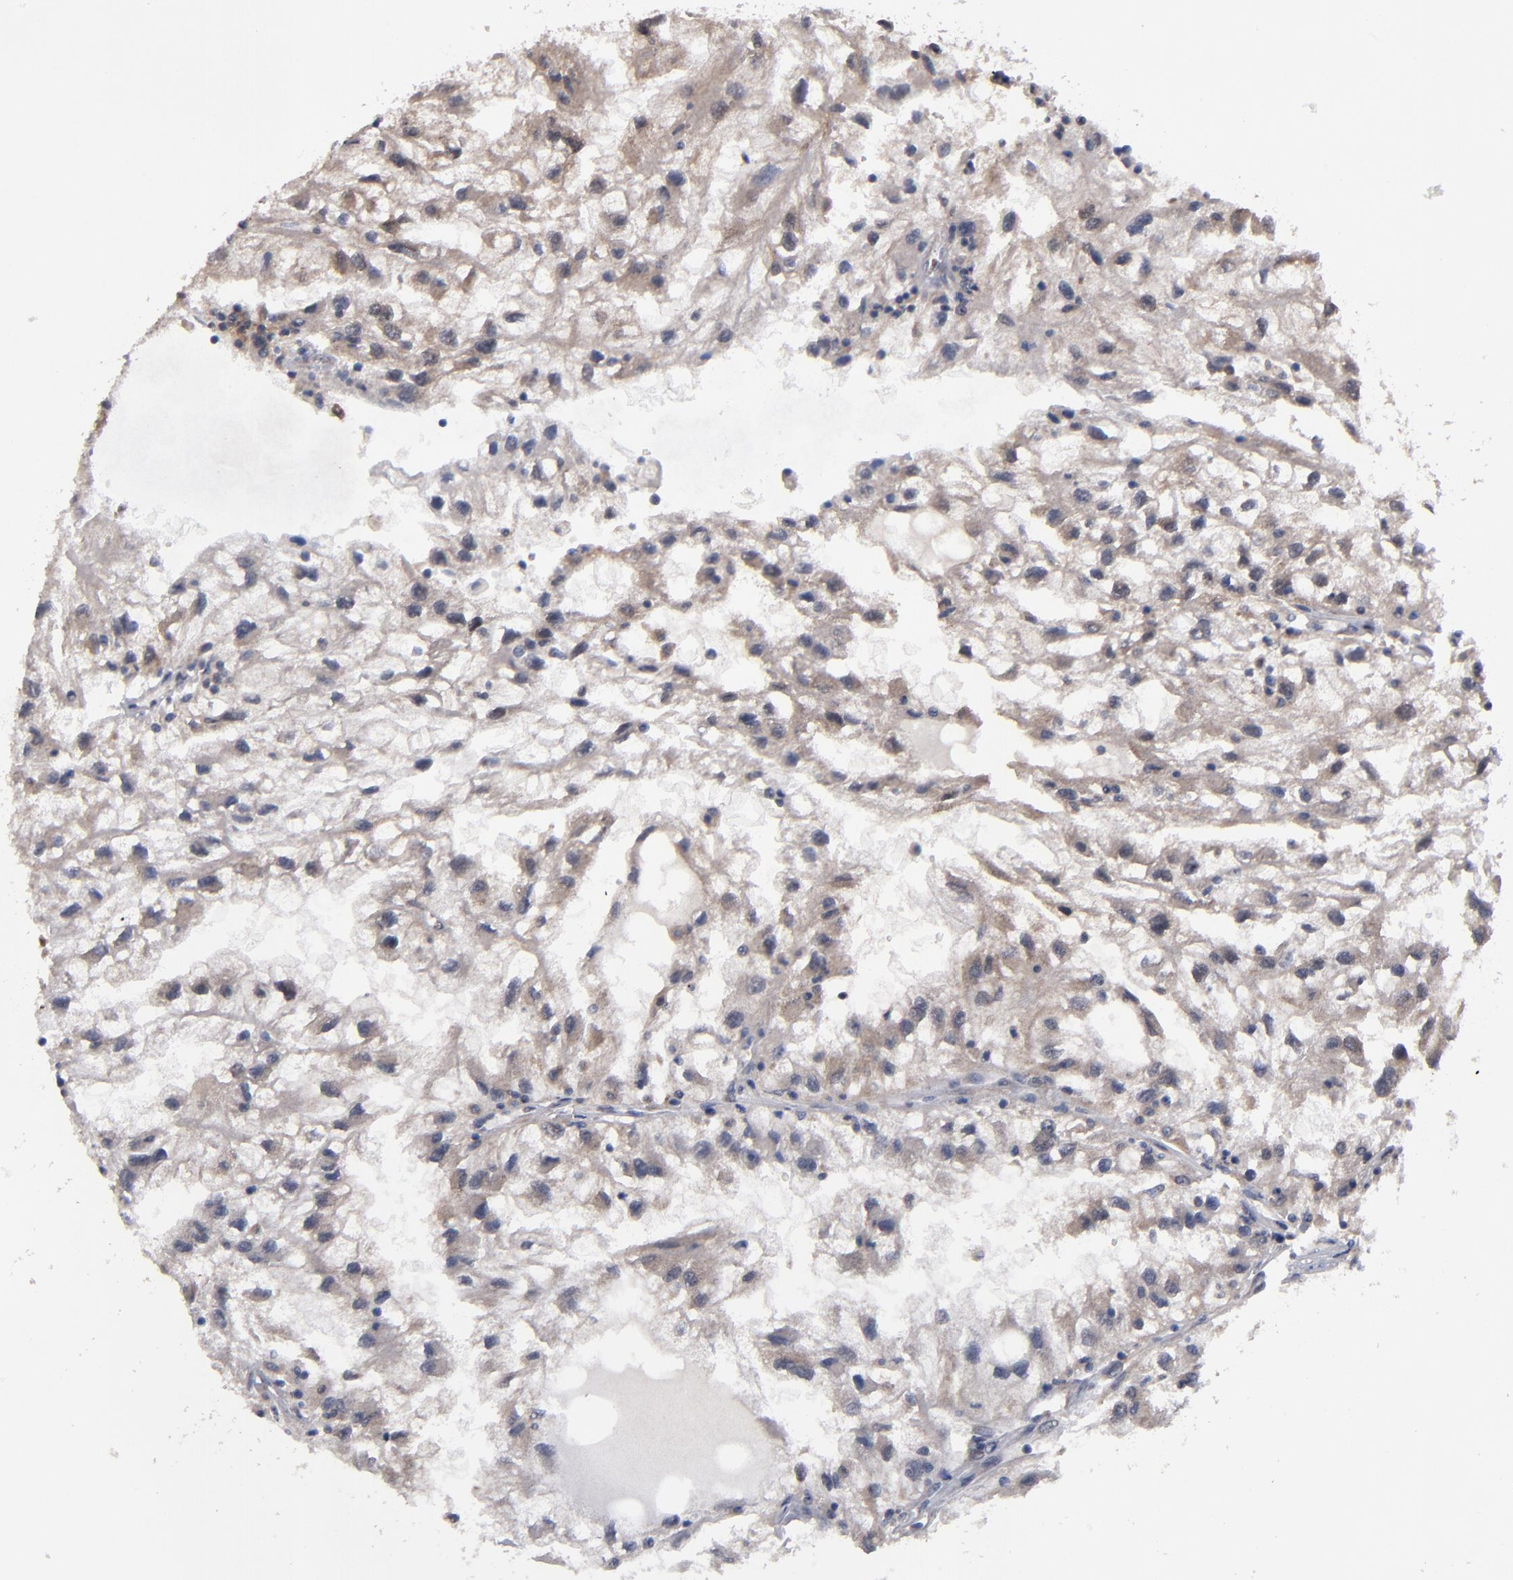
{"staining": {"intensity": "weak", "quantity": "<25%", "location": "cytoplasmic/membranous"}, "tissue": "renal cancer", "cell_type": "Tumor cells", "image_type": "cancer", "snomed": [{"axis": "morphology", "description": "Normal tissue, NOS"}, {"axis": "morphology", "description": "Adenocarcinoma, NOS"}, {"axis": "topography", "description": "Kidney"}], "caption": "The image shows no significant expression in tumor cells of adenocarcinoma (renal). The staining is performed using DAB (3,3'-diaminobenzidine) brown chromogen with nuclei counter-stained in using hematoxylin.", "gene": "ALG13", "patient": {"sex": "male", "age": 71}}